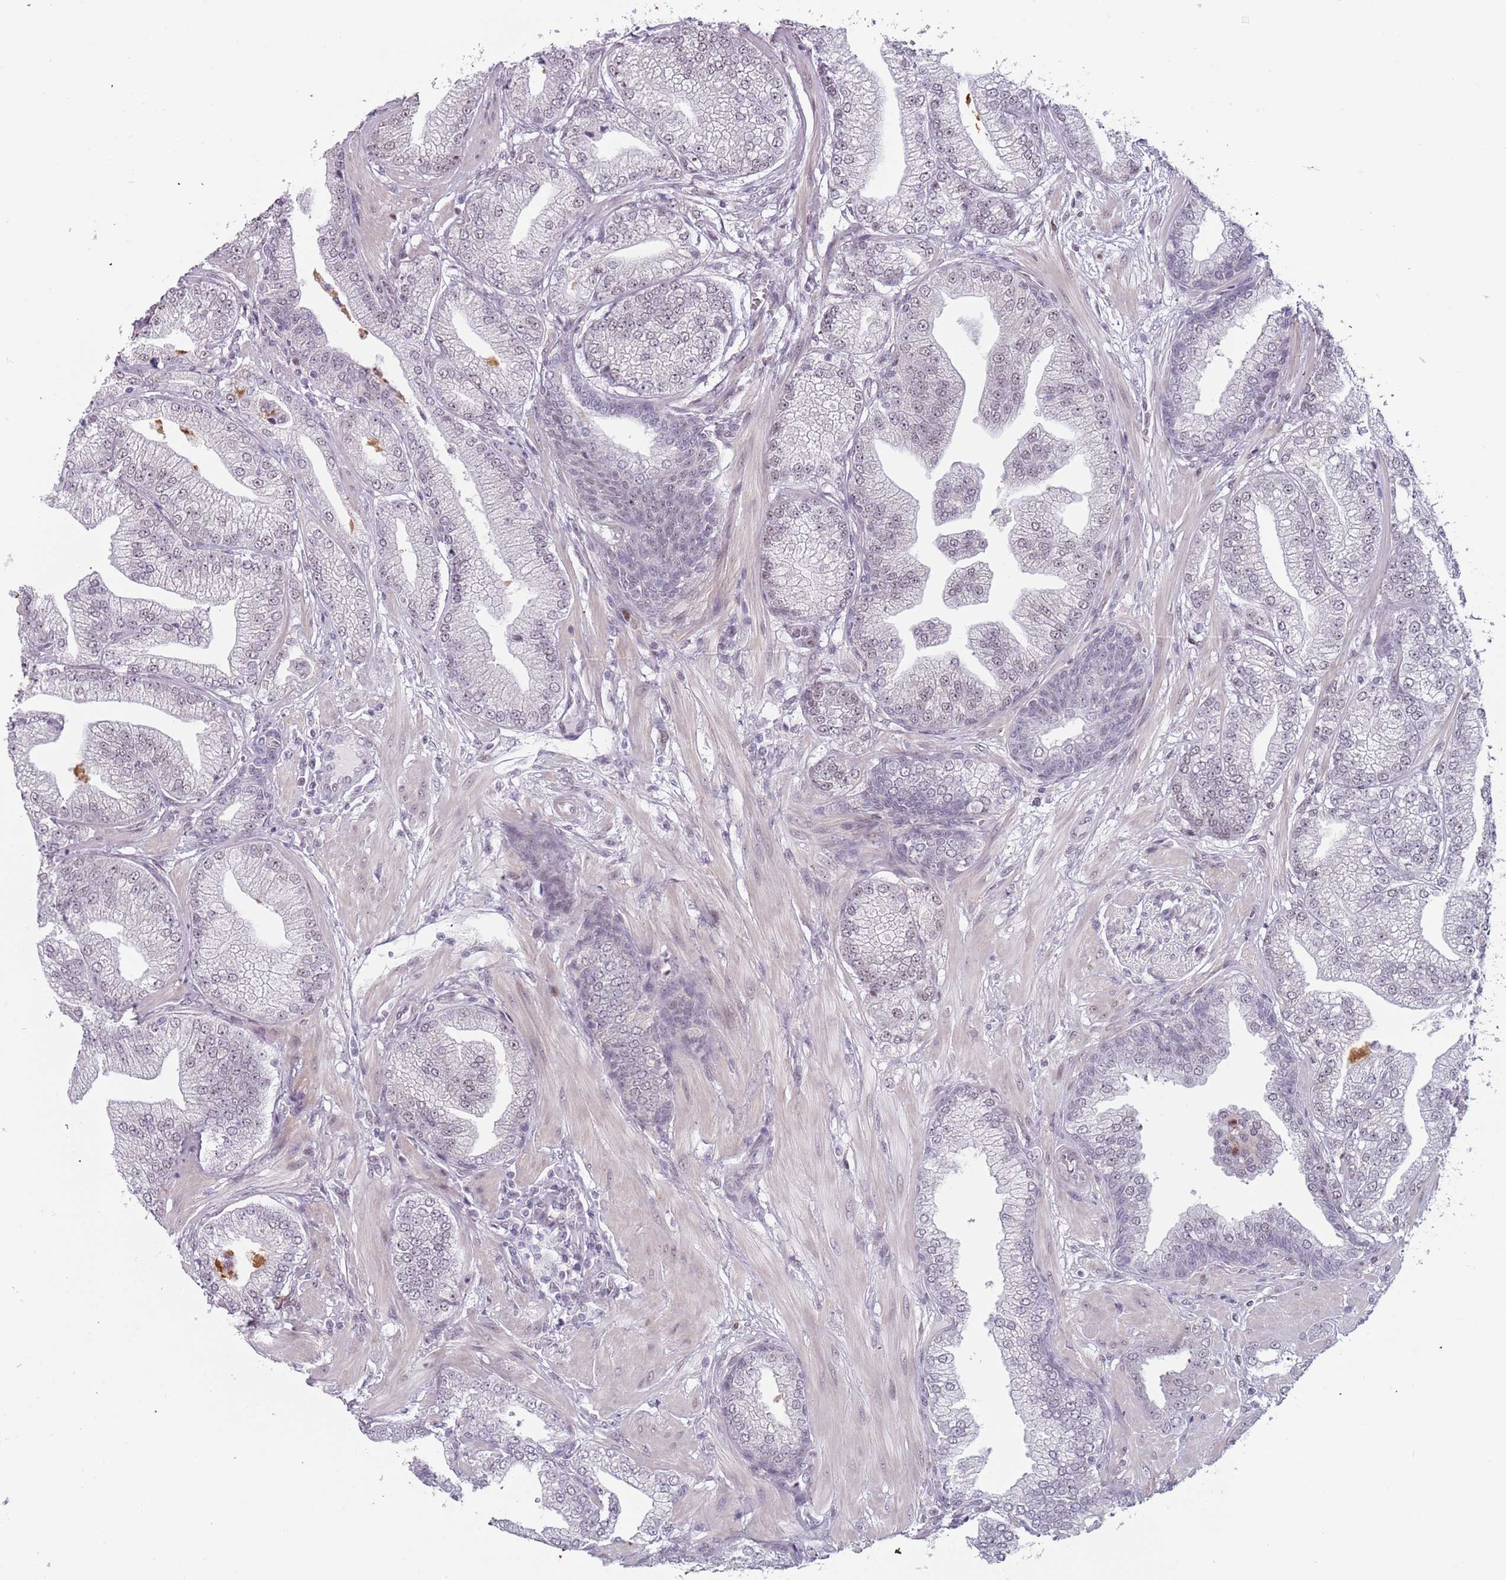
{"staining": {"intensity": "negative", "quantity": "none", "location": "none"}, "tissue": "prostate cancer", "cell_type": "Tumor cells", "image_type": "cancer", "snomed": [{"axis": "morphology", "description": "Adenocarcinoma, Low grade"}, {"axis": "topography", "description": "Prostate"}], "caption": "The photomicrograph demonstrates no staining of tumor cells in prostate adenocarcinoma (low-grade).", "gene": "REXO4", "patient": {"sex": "male", "age": 55}}